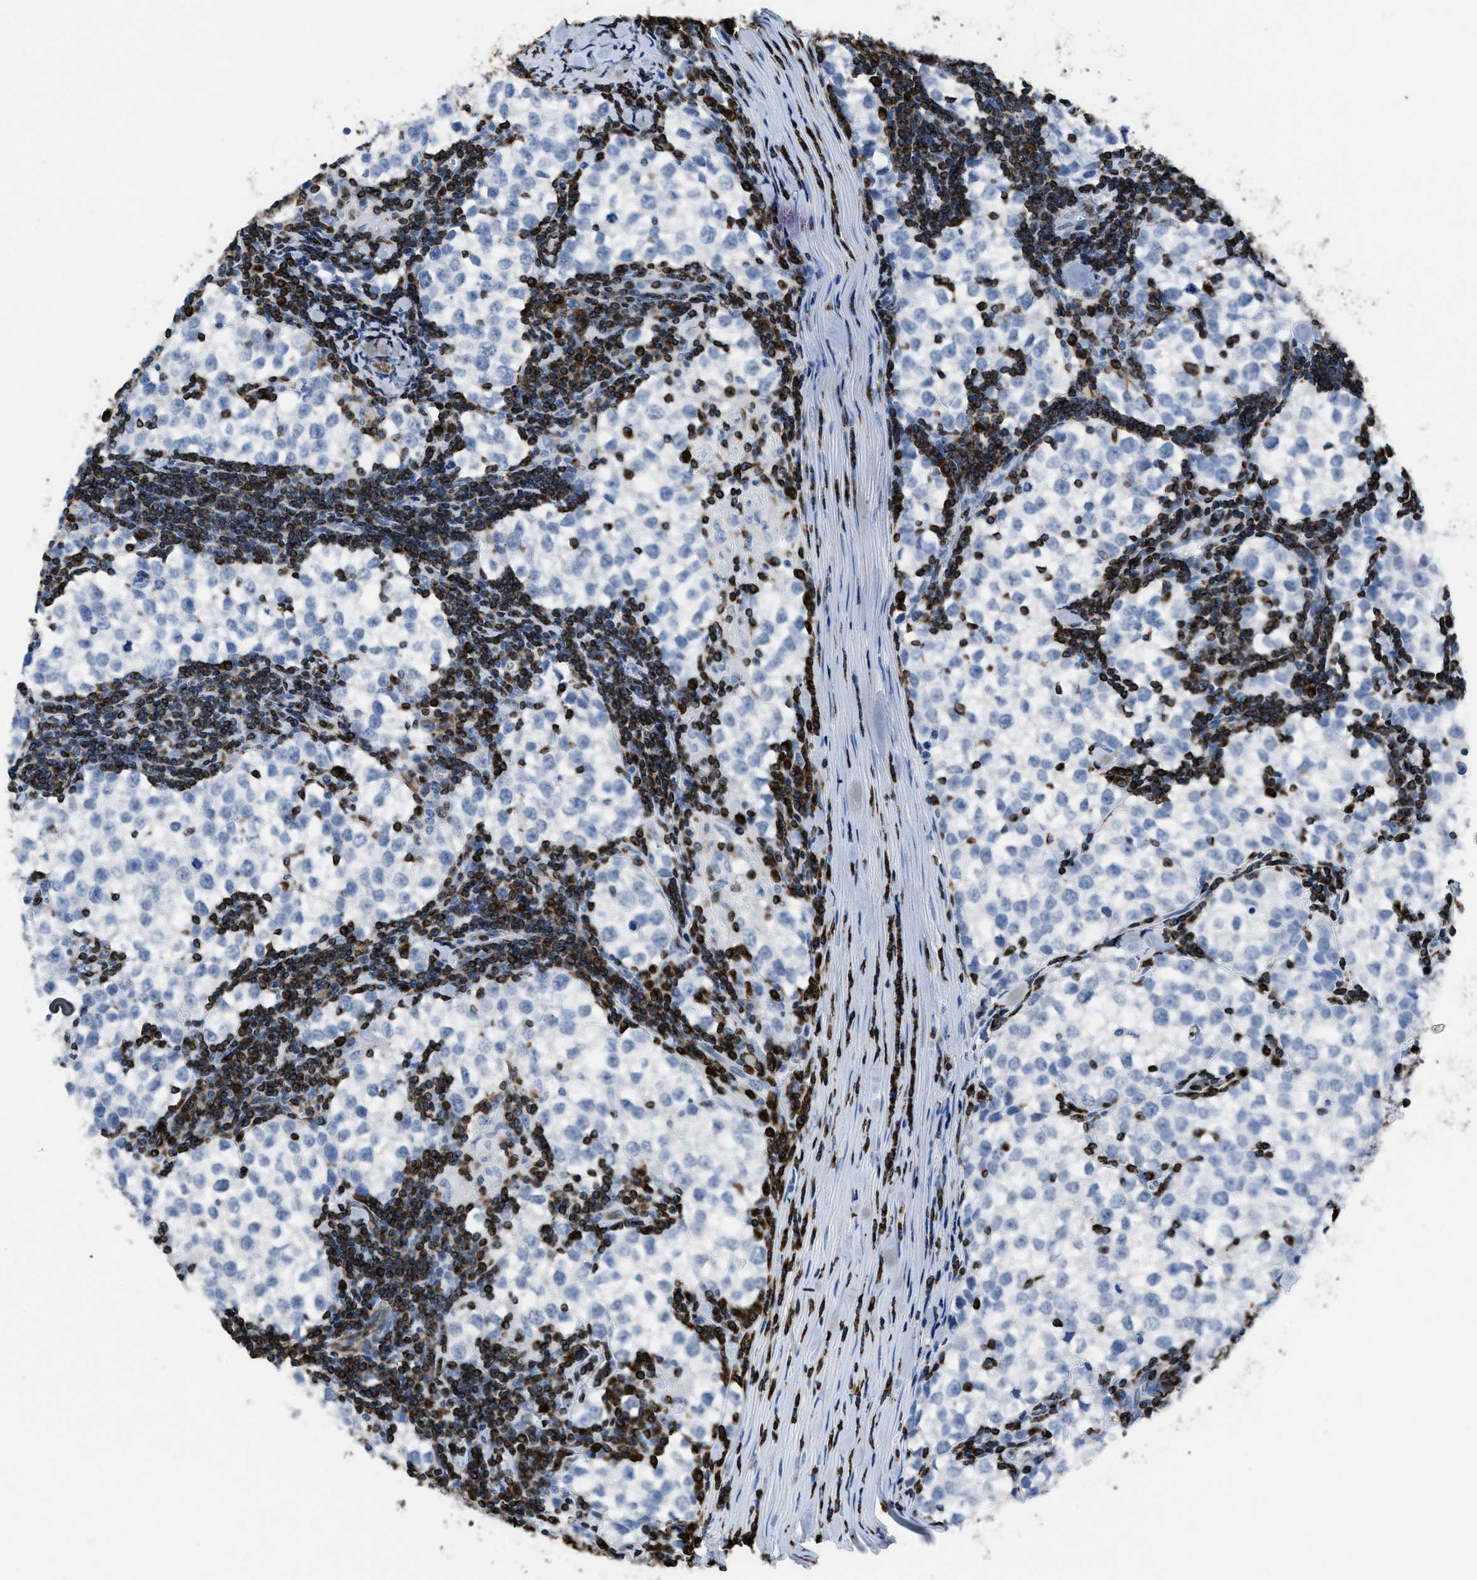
{"staining": {"intensity": "negative", "quantity": "none", "location": "none"}, "tissue": "testis cancer", "cell_type": "Tumor cells", "image_type": "cancer", "snomed": [{"axis": "morphology", "description": "Seminoma, NOS"}, {"axis": "morphology", "description": "Carcinoma, Embryonal, NOS"}, {"axis": "topography", "description": "Testis"}], "caption": "DAB (3,3'-diaminobenzidine) immunohistochemical staining of human testis cancer (seminoma) exhibits no significant expression in tumor cells.", "gene": "ITGA3", "patient": {"sex": "male", "age": 36}}